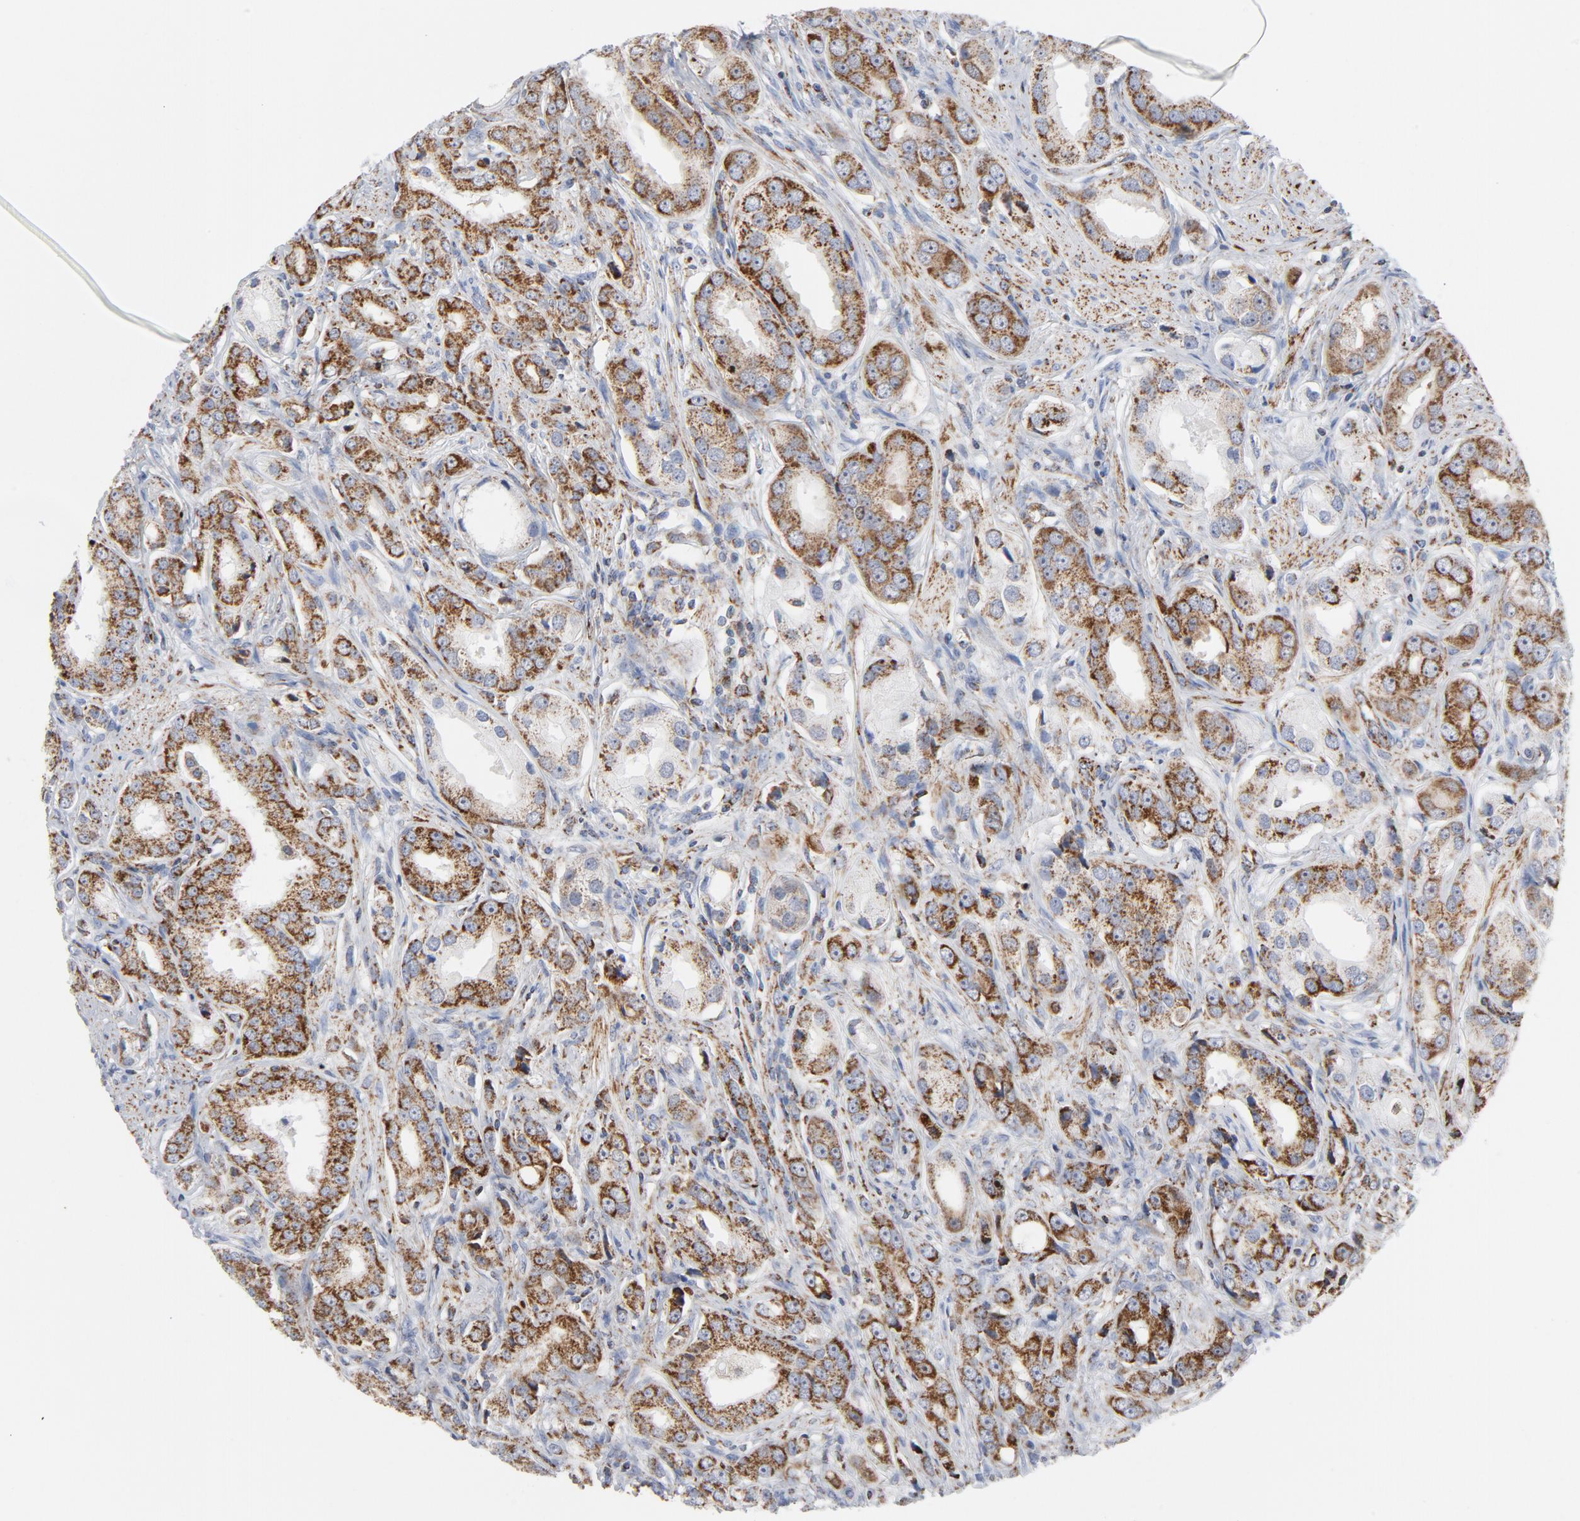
{"staining": {"intensity": "moderate", "quantity": ">75%", "location": "cytoplasmic/membranous"}, "tissue": "prostate cancer", "cell_type": "Tumor cells", "image_type": "cancer", "snomed": [{"axis": "morphology", "description": "Adenocarcinoma, Medium grade"}, {"axis": "topography", "description": "Prostate"}], "caption": "Approximately >75% of tumor cells in adenocarcinoma (medium-grade) (prostate) display moderate cytoplasmic/membranous protein positivity as visualized by brown immunohistochemical staining.", "gene": "CYCS", "patient": {"sex": "male", "age": 53}}